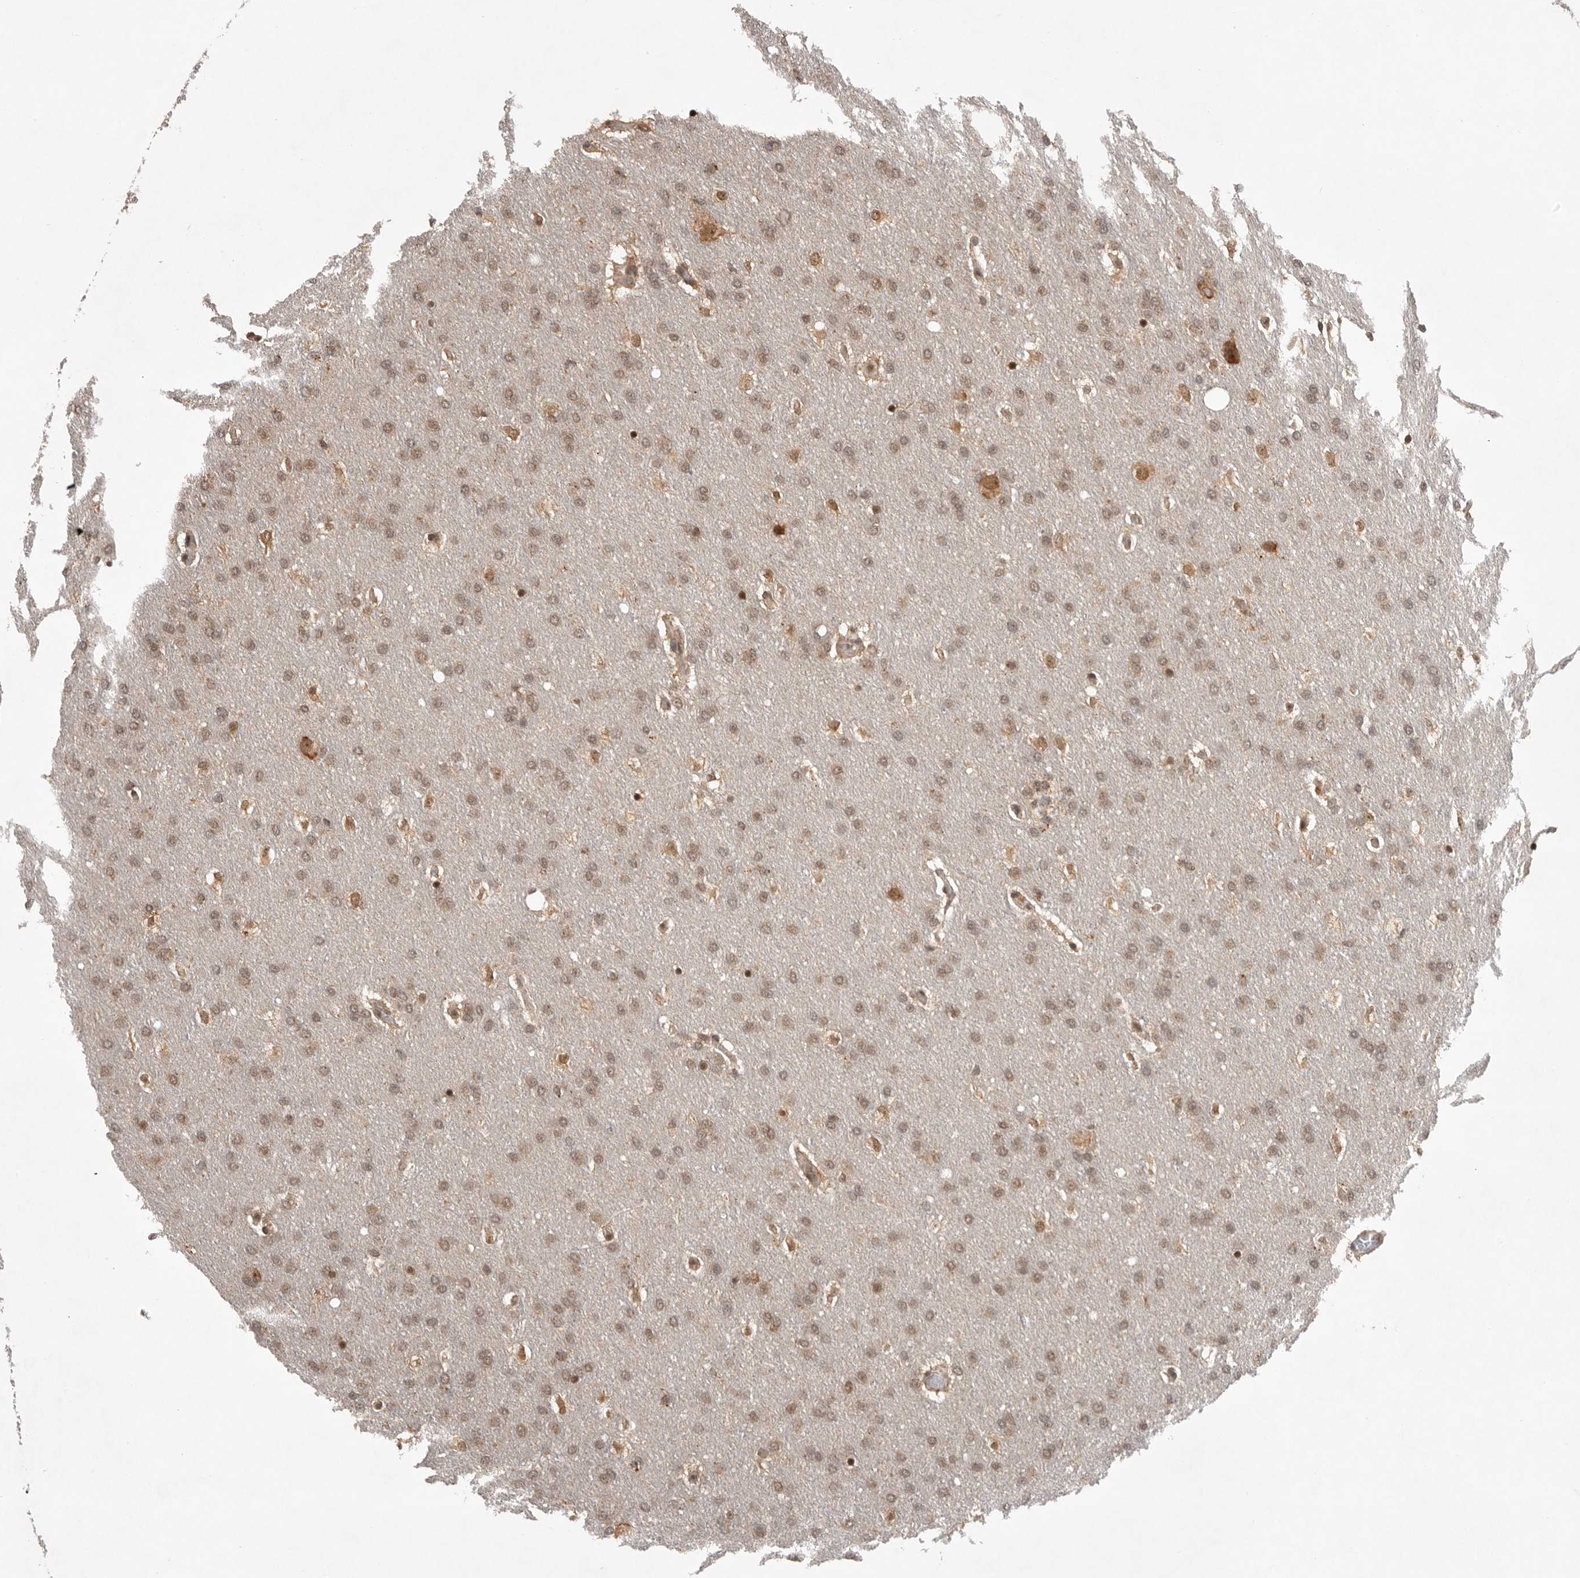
{"staining": {"intensity": "weak", "quantity": ">75%", "location": "nuclear"}, "tissue": "glioma", "cell_type": "Tumor cells", "image_type": "cancer", "snomed": [{"axis": "morphology", "description": "Glioma, malignant, Low grade"}, {"axis": "topography", "description": "Brain"}], "caption": "A high-resolution histopathology image shows immunohistochemistry staining of glioma, which shows weak nuclear expression in approximately >75% of tumor cells.", "gene": "ZNF83", "patient": {"sex": "female", "age": 37}}